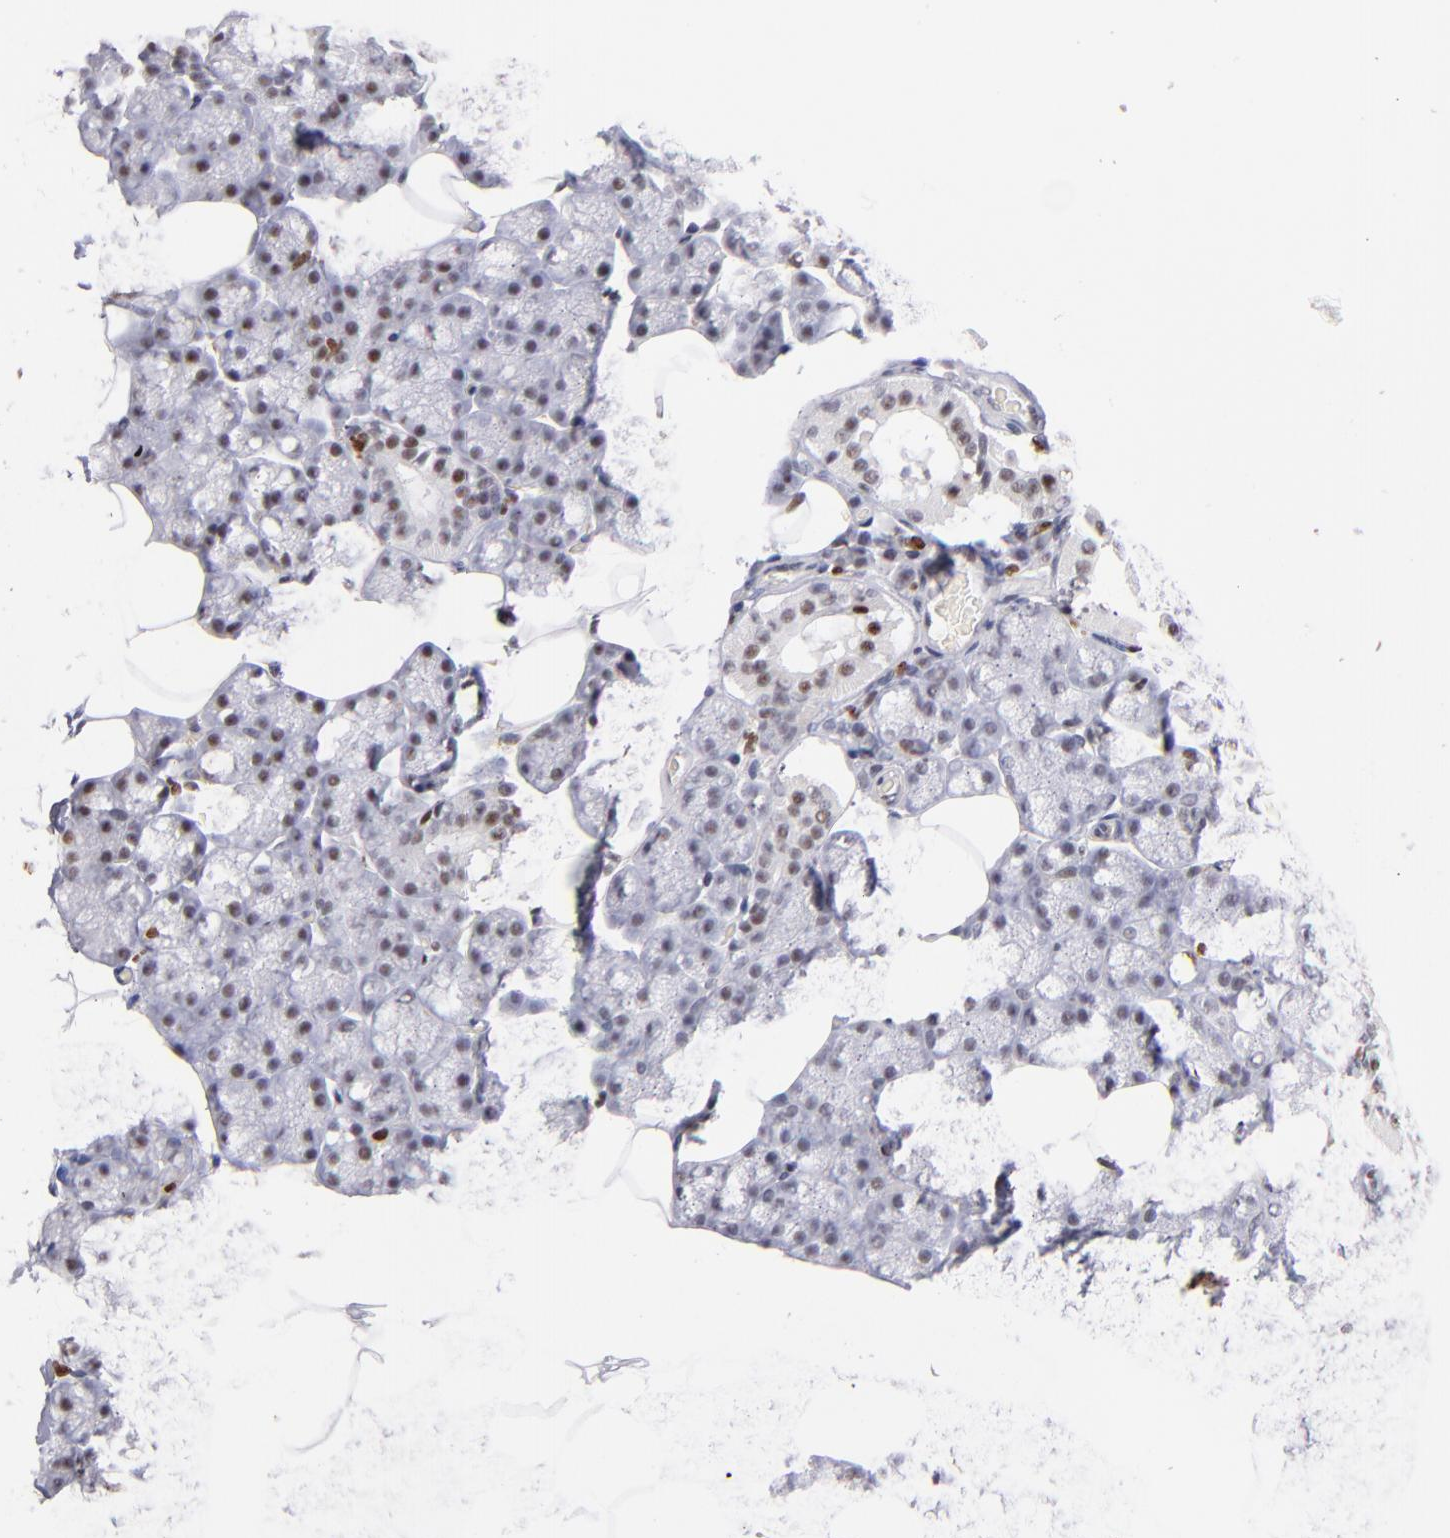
{"staining": {"intensity": "moderate", "quantity": "25%-75%", "location": "nuclear"}, "tissue": "salivary gland", "cell_type": "Glandular cells", "image_type": "normal", "snomed": [{"axis": "morphology", "description": "Normal tissue, NOS"}, {"axis": "topography", "description": "Lymph node"}, {"axis": "topography", "description": "Salivary gland"}], "caption": "Protein staining reveals moderate nuclear positivity in about 25%-75% of glandular cells in benign salivary gland. Immunohistochemistry (ihc) stains the protein of interest in brown and the nuclei are stained blue.", "gene": "POLA1", "patient": {"sex": "male", "age": 8}}